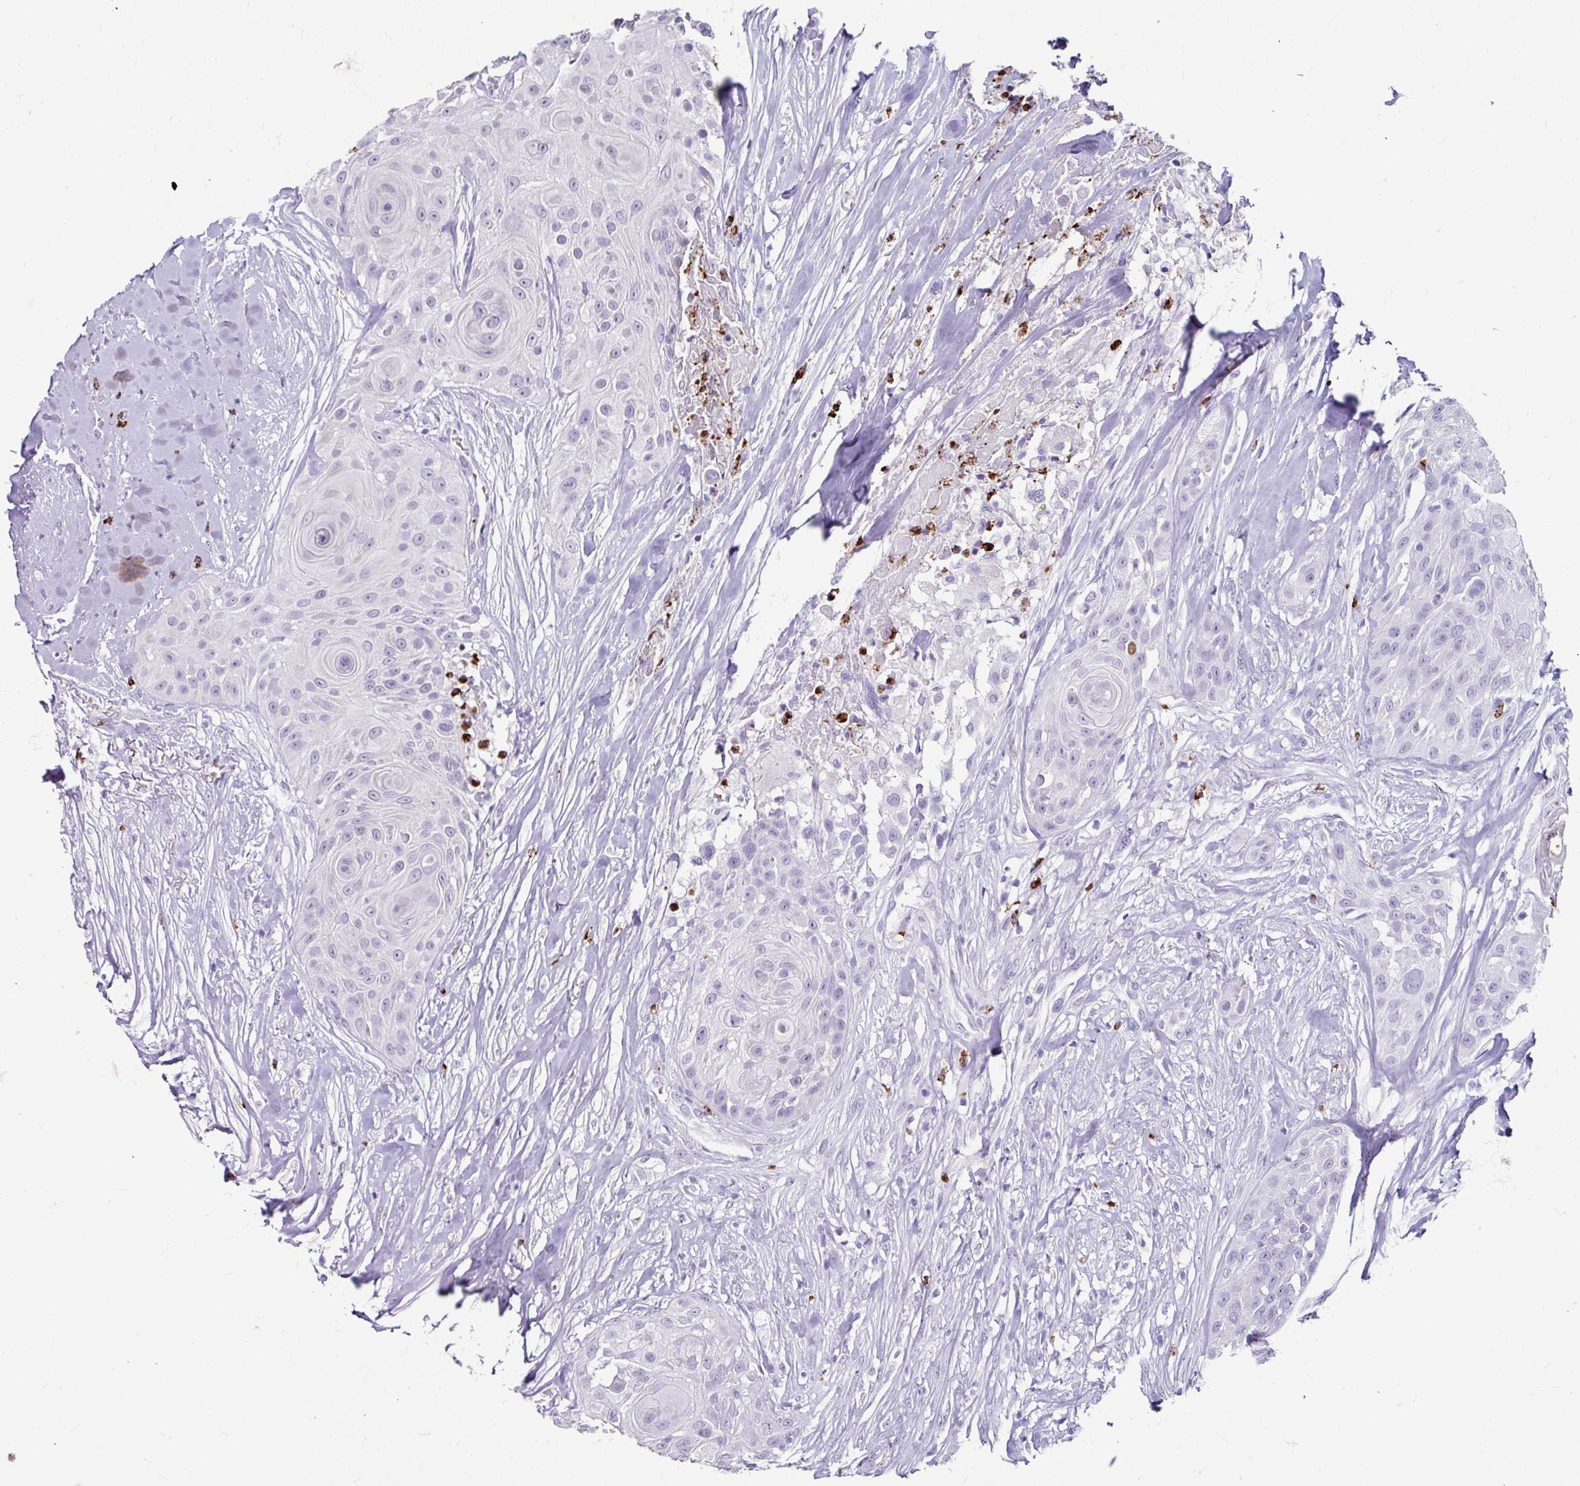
{"staining": {"intensity": "negative", "quantity": "none", "location": "none"}, "tissue": "head and neck cancer", "cell_type": "Tumor cells", "image_type": "cancer", "snomed": [{"axis": "morphology", "description": "Squamous cell carcinoma, NOS"}, {"axis": "topography", "description": "Head-Neck"}], "caption": "The histopathology image shows no staining of tumor cells in head and neck cancer.", "gene": "ANKRD1", "patient": {"sex": "male", "age": 83}}